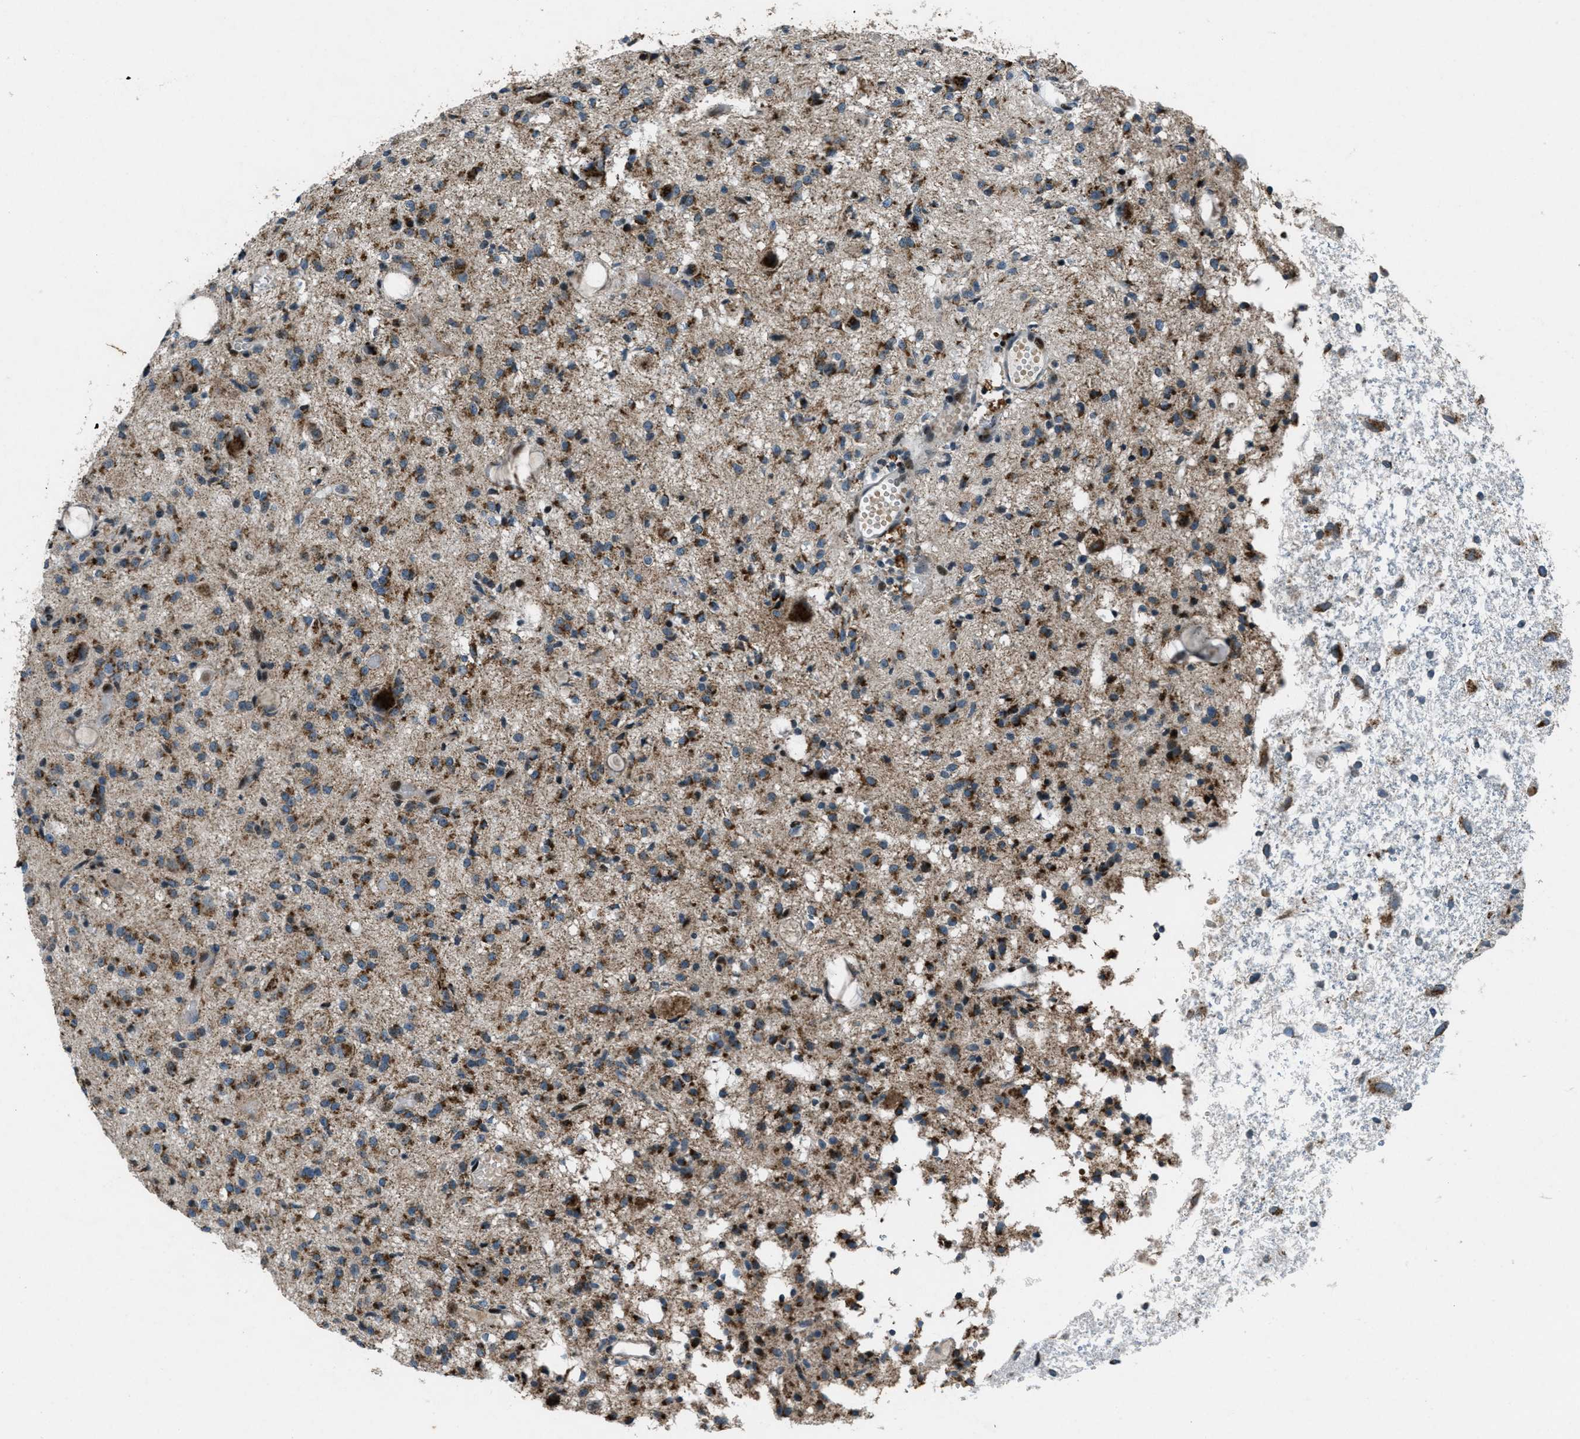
{"staining": {"intensity": "strong", "quantity": ">75%", "location": "cytoplasmic/membranous"}, "tissue": "glioma", "cell_type": "Tumor cells", "image_type": "cancer", "snomed": [{"axis": "morphology", "description": "Glioma, malignant, High grade"}, {"axis": "topography", "description": "Brain"}], "caption": "A high amount of strong cytoplasmic/membranous positivity is present in about >75% of tumor cells in glioma tissue.", "gene": "GPC6", "patient": {"sex": "female", "age": 59}}